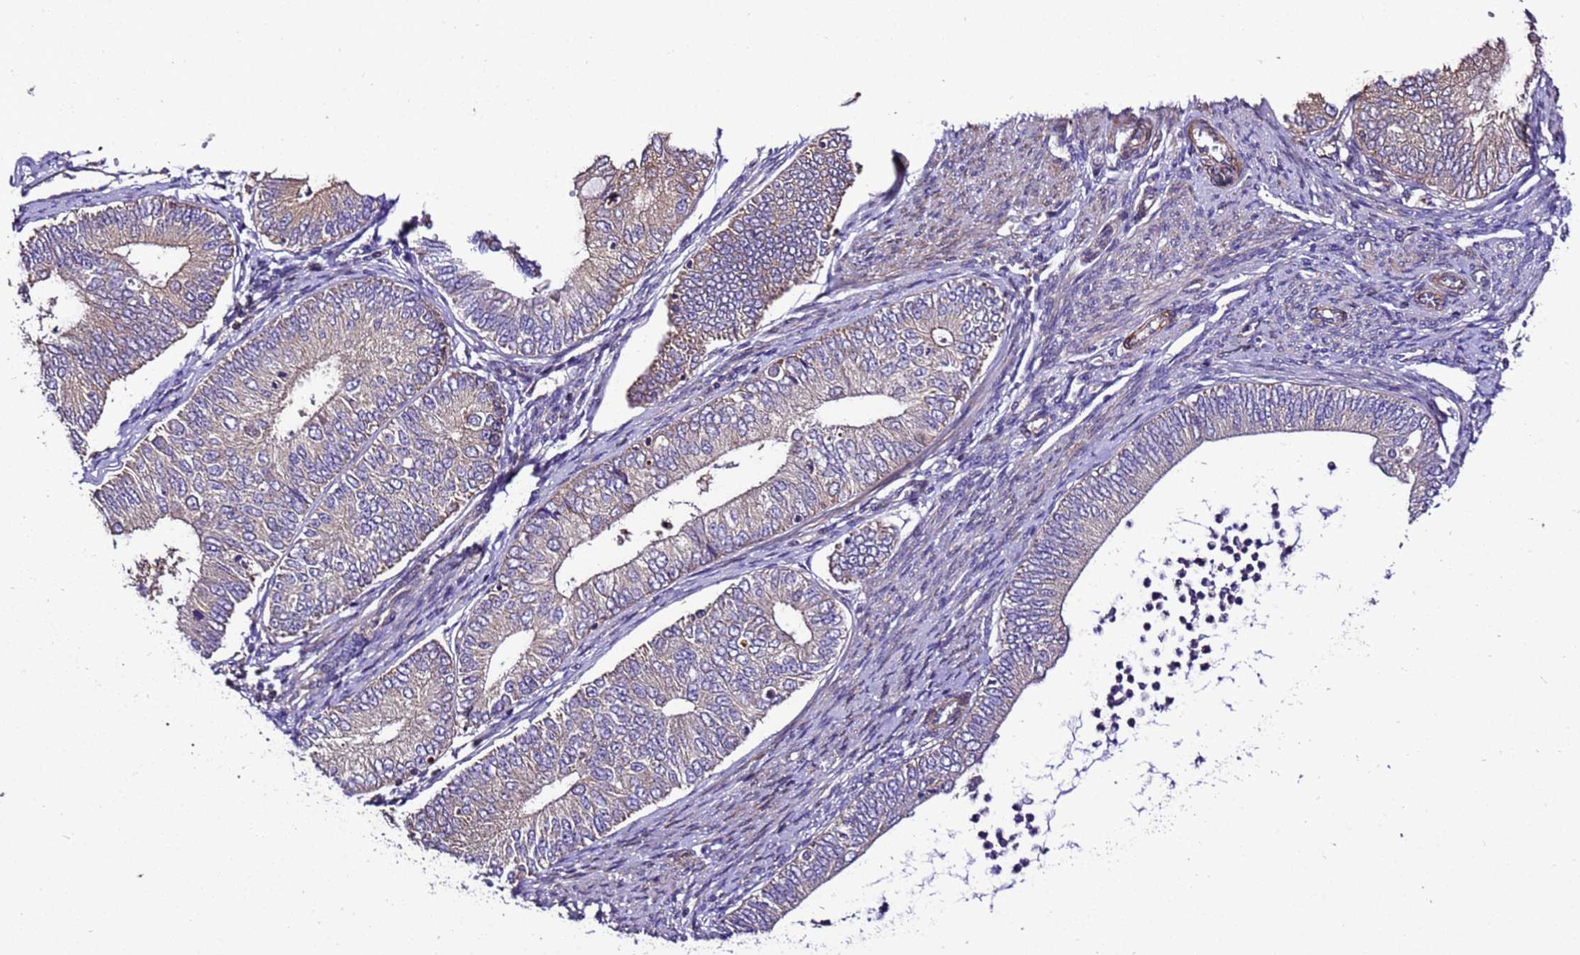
{"staining": {"intensity": "negative", "quantity": "none", "location": "none"}, "tissue": "endometrial cancer", "cell_type": "Tumor cells", "image_type": "cancer", "snomed": [{"axis": "morphology", "description": "Adenocarcinoma, NOS"}, {"axis": "topography", "description": "Endometrium"}], "caption": "A high-resolution image shows immunohistochemistry (IHC) staining of endometrial cancer, which exhibits no significant expression in tumor cells.", "gene": "ZNF417", "patient": {"sex": "female", "age": 68}}